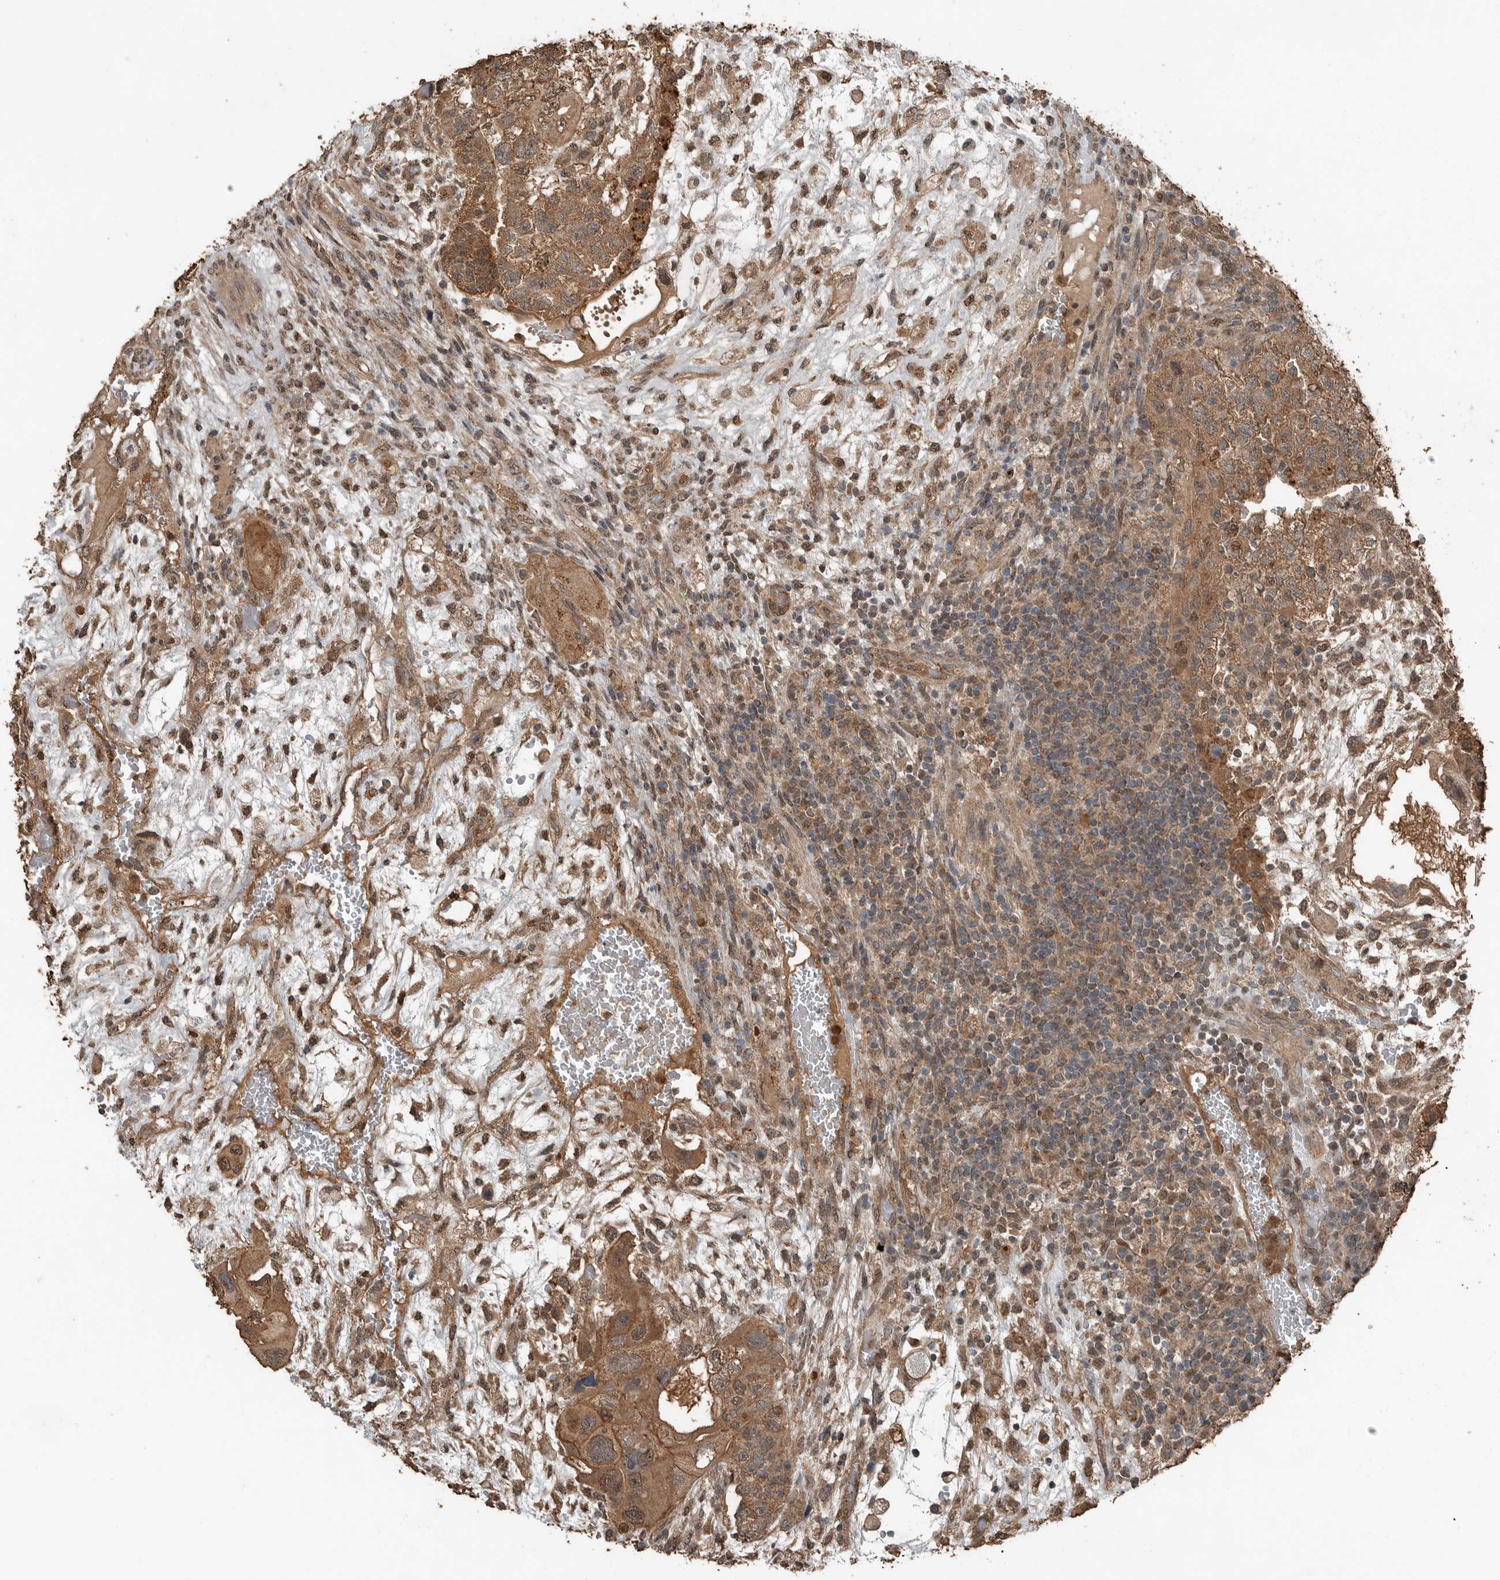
{"staining": {"intensity": "moderate", "quantity": ">75%", "location": "cytoplasmic/membranous"}, "tissue": "testis cancer", "cell_type": "Tumor cells", "image_type": "cancer", "snomed": [{"axis": "morphology", "description": "Carcinoma, Embryonal, NOS"}, {"axis": "topography", "description": "Testis"}], "caption": "Approximately >75% of tumor cells in human testis cancer exhibit moderate cytoplasmic/membranous protein expression as visualized by brown immunohistochemical staining.", "gene": "BLZF1", "patient": {"sex": "male", "age": 36}}